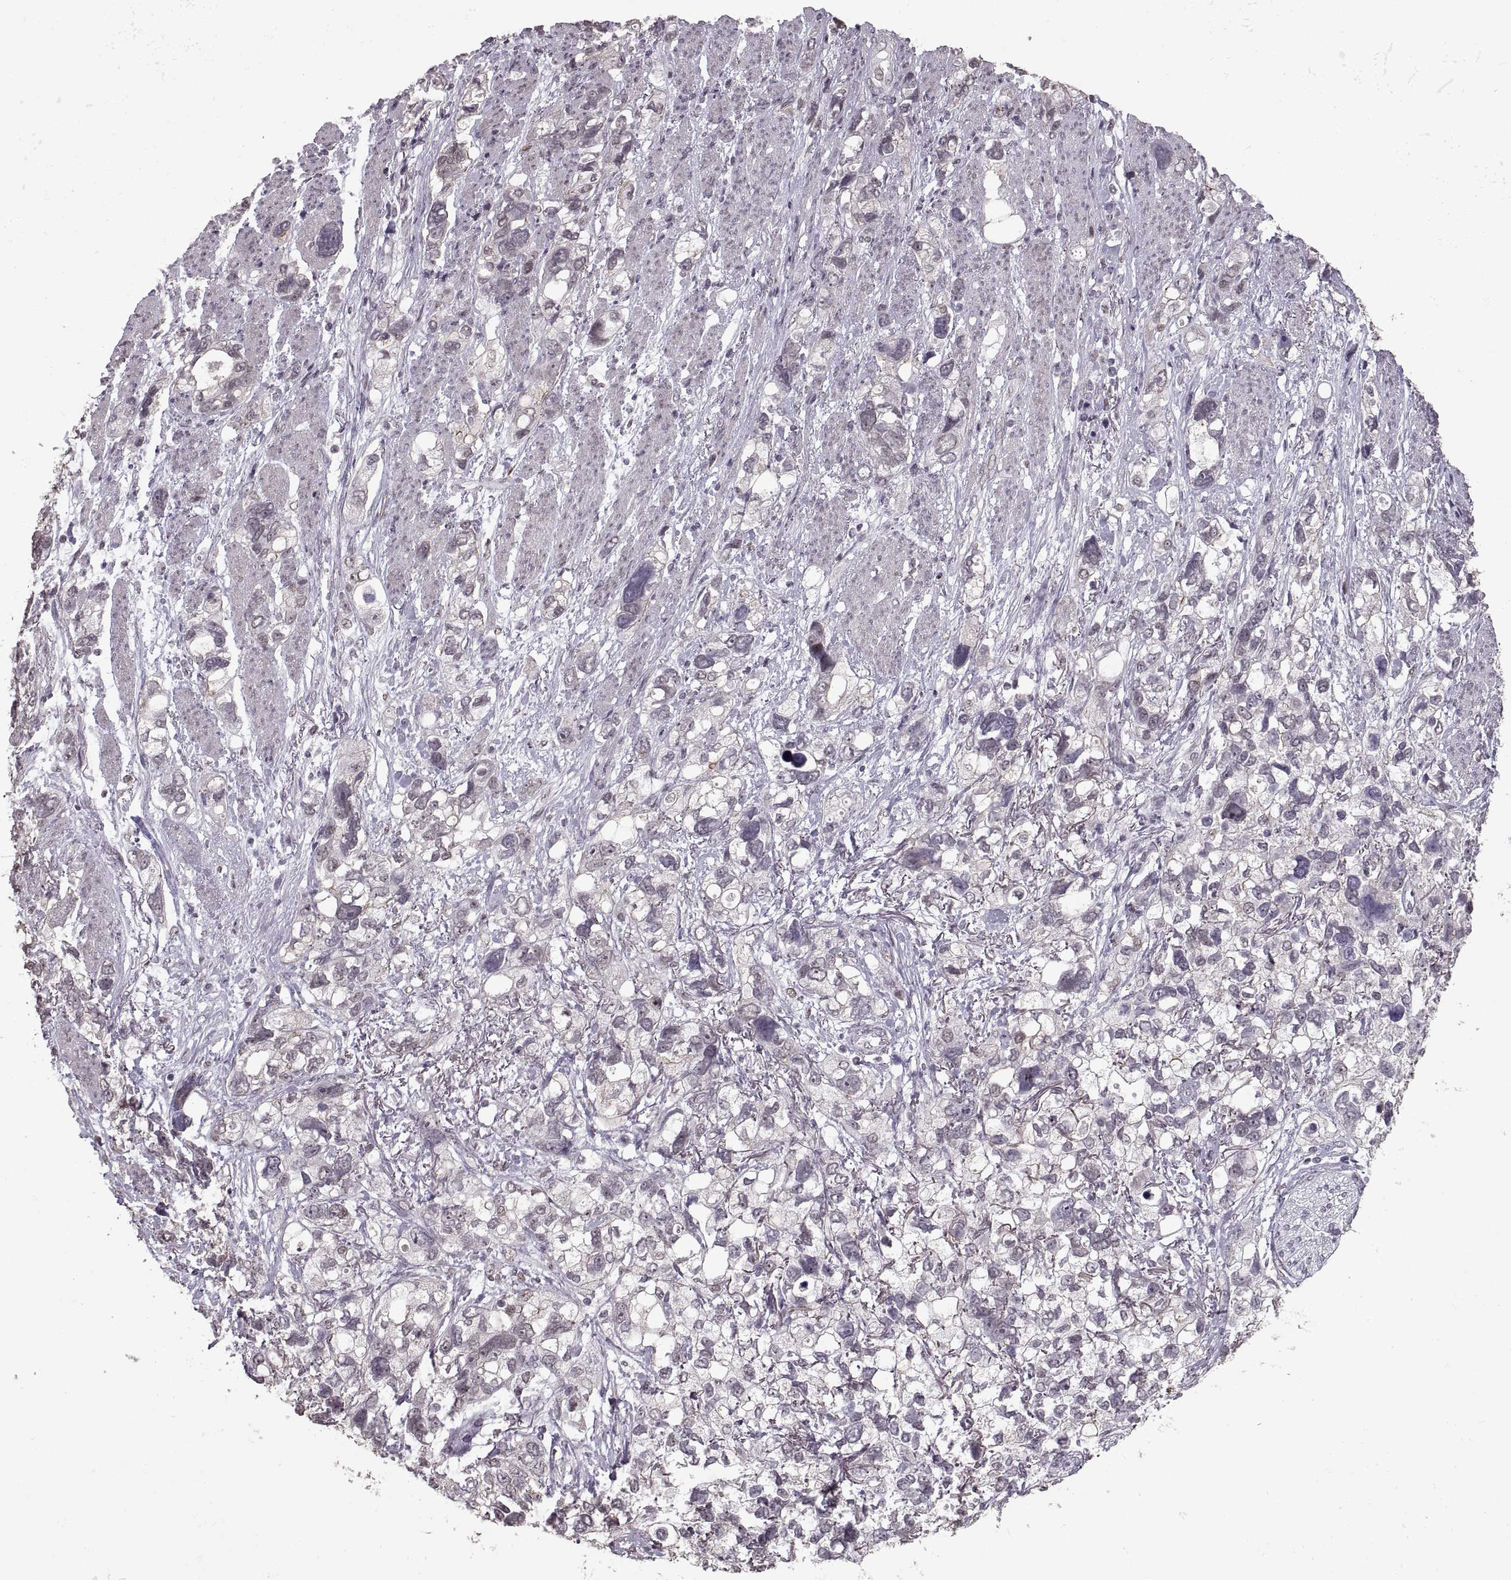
{"staining": {"intensity": "negative", "quantity": "none", "location": "none"}, "tissue": "stomach cancer", "cell_type": "Tumor cells", "image_type": "cancer", "snomed": [{"axis": "morphology", "description": "Adenocarcinoma, NOS"}, {"axis": "topography", "description": "Stomach, upper"}], "caption": "Immunohistochemistry (IHC) micrograph of neoplastic tissue: human stomach cancer stained with DAB (3,3'-diaminobenzidine) reveals no significant protein positivity in tumor cells. The staining was performed using DAB to visualize the protein expression in brown, while the nuclei were stained in blue with hematoxylin (Magnification: 20x).", "gene": "PALS1", "patient": {"sex": "female", "age": 81}}